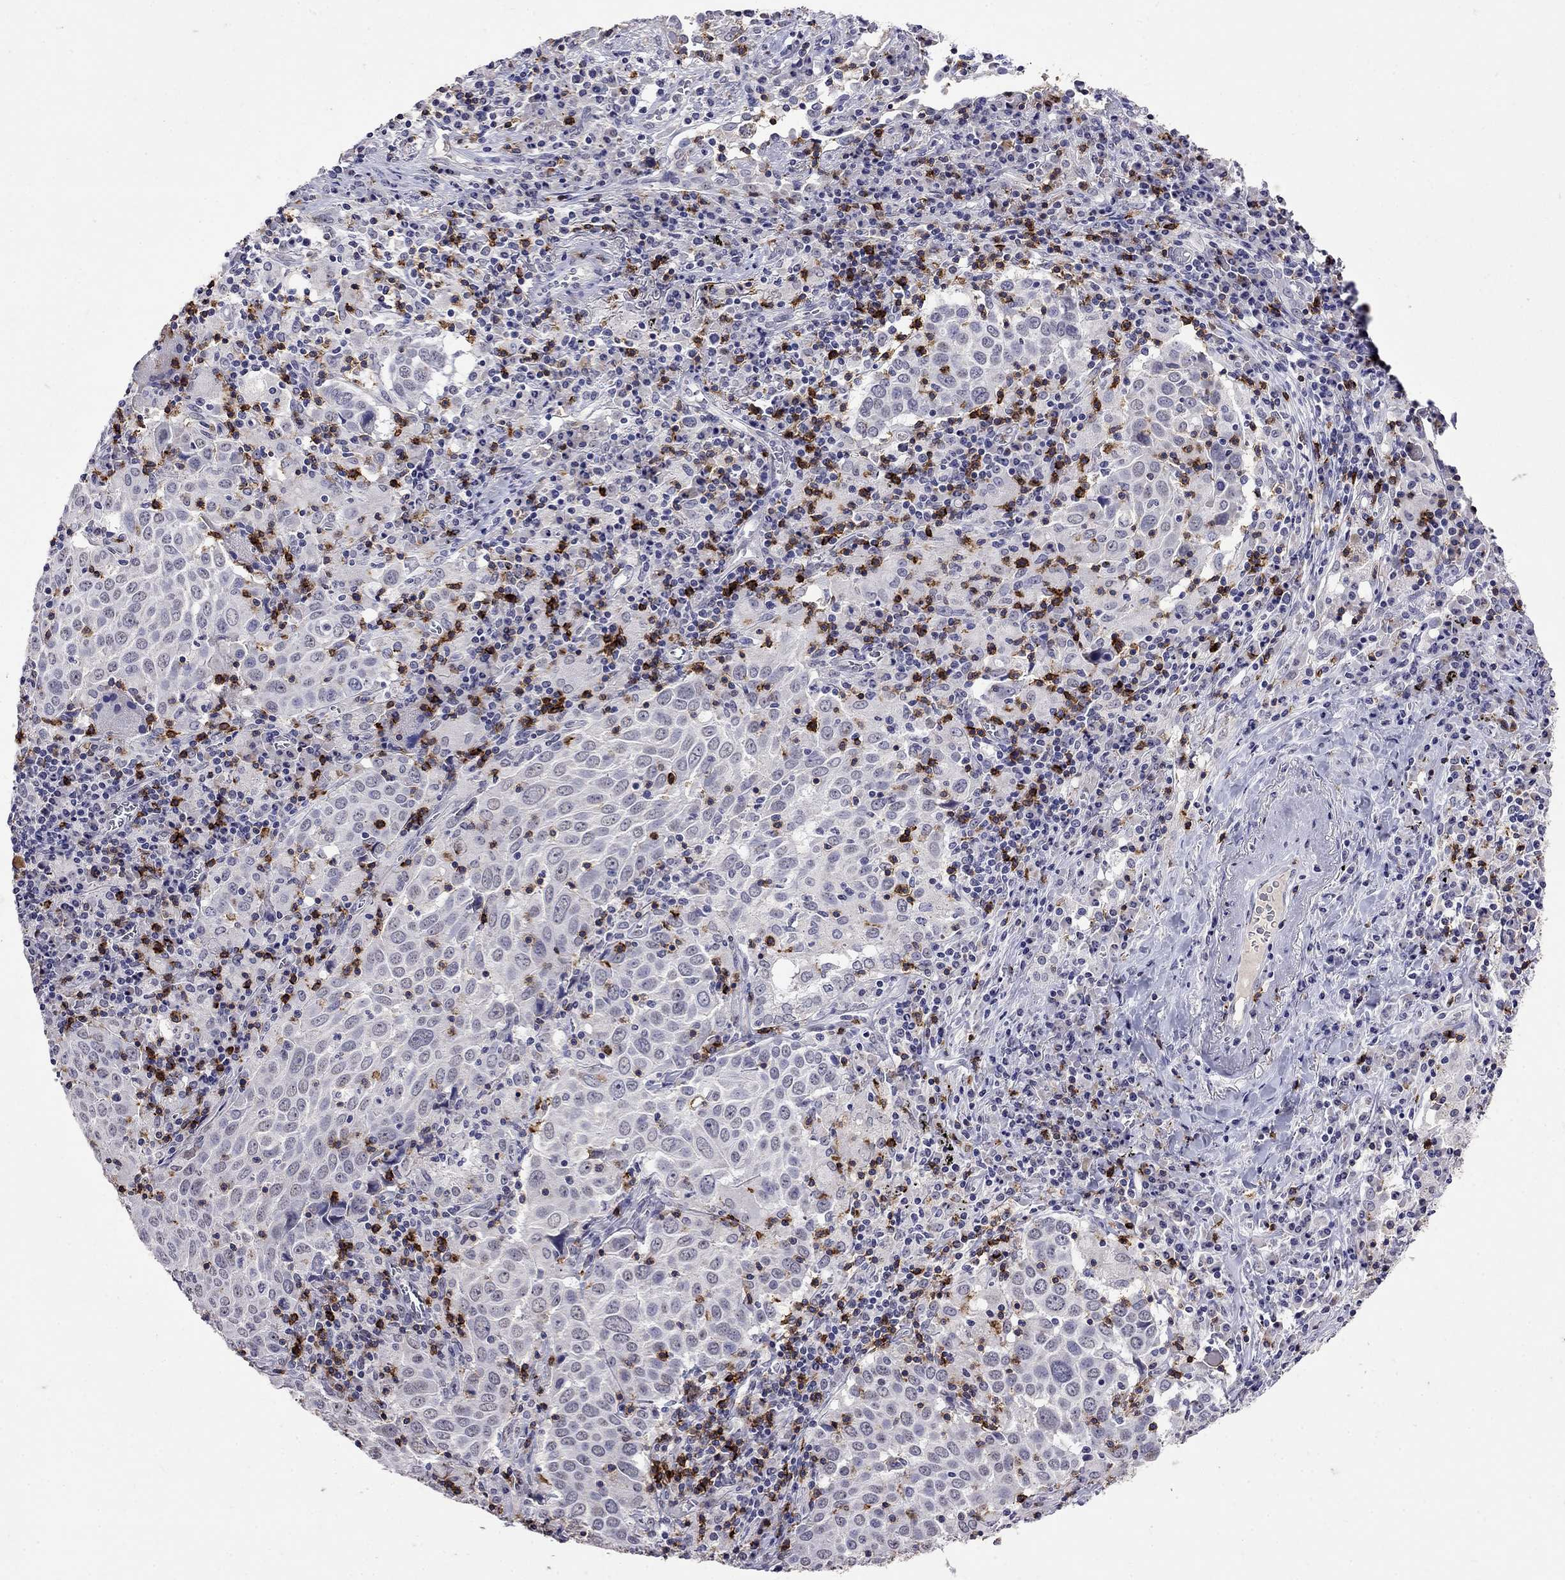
{"staining": {"intensity": "negative", "quantity": "none", "location": "none"}, "tissue": "lung cancer", "cell_type": "Tumor cells", "image_type": "cancer", "snomed": [{"axis": "morphology", "description": "Squamous cell carcinoma, NOS"}, {"axis": "topography", "description": "Lung"}], "caption": "Immunohistochemistry histopathology image of neoplastic tissue: human lung squamous cell carcinoma stained with DAB (3,3'-diaminobenzidine) displays no significant protein expression in tumor cells.", "gene": "CD8B", "patient": {"sex": "male", "age": 57}}